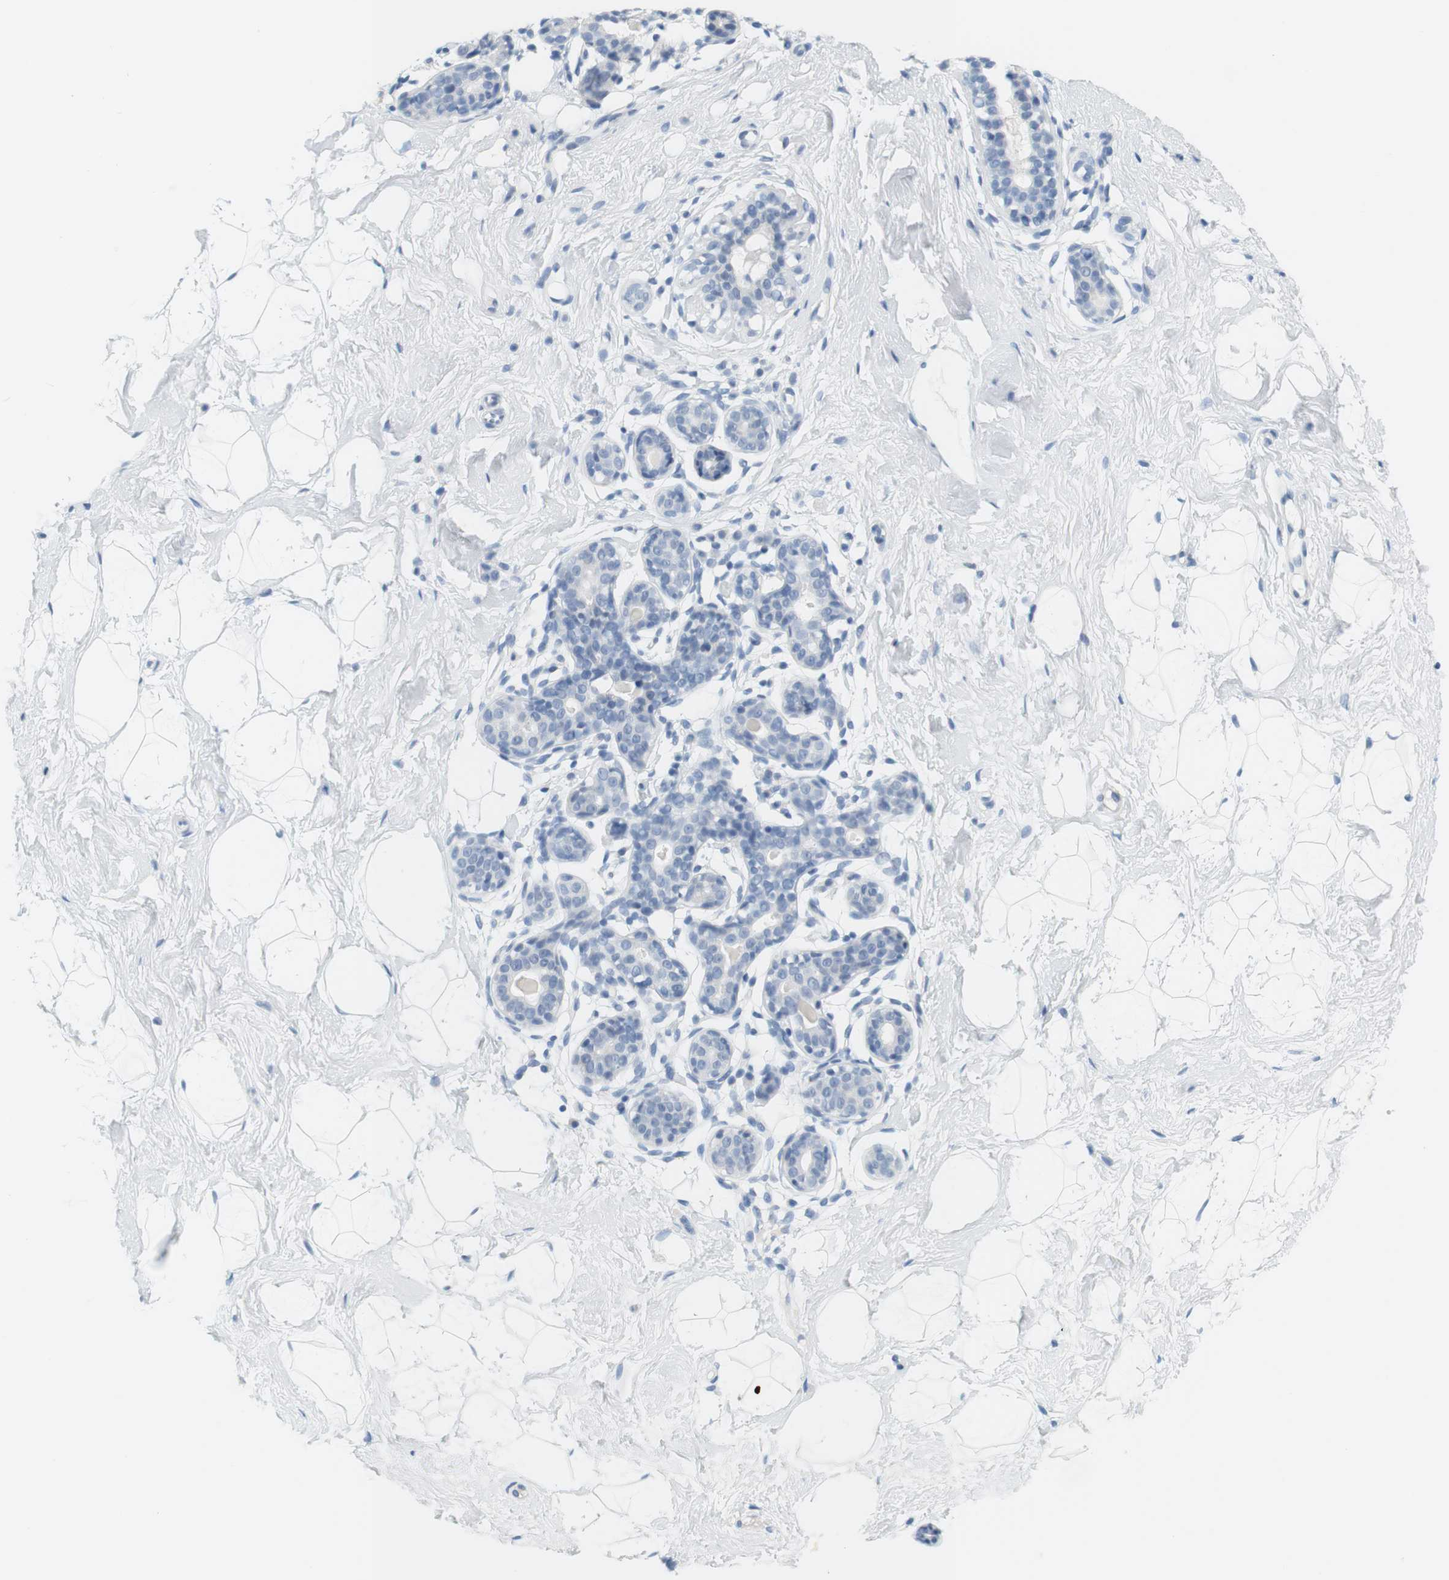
{"staining": {"intensity": "negative", "quantity": "none", "location": "none"}, "tissue": "breast", "cell_type": "Adipocytes", "image_type": "normal", "snomed": [{"axis": "morphology", "description": "Normal tissue, NOS"}, {"axis": "topography", "description": "Breast"}], "caption": "DAB immunohistochemical staining of benign human breast exhibits no significant expression in adipocytes.", "gene": "OPRM1", "patient": {"sex": "female", "age": 23}}